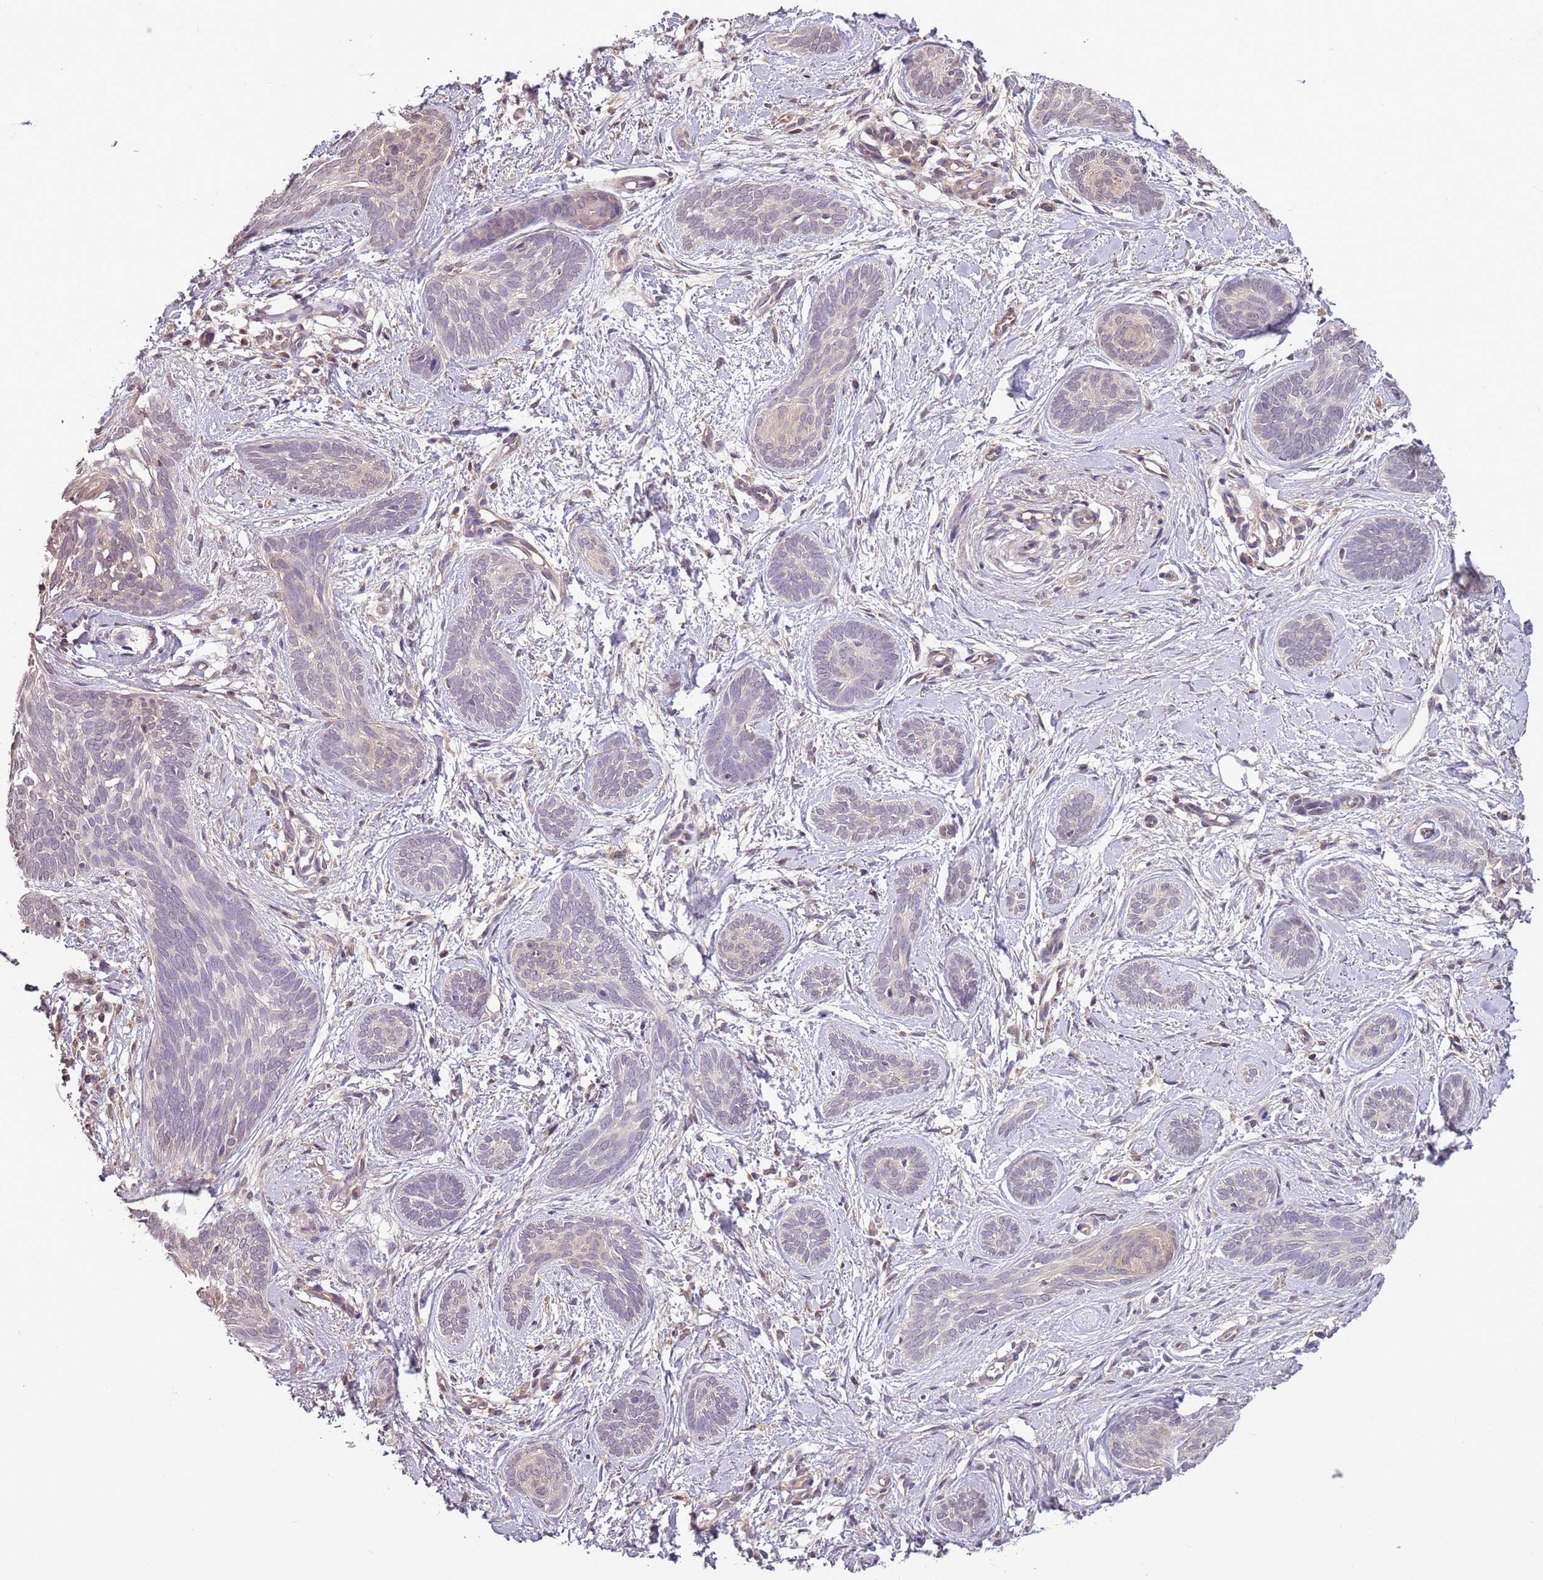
{"staining": {"intensity": "negative", "quantity": "none", "location": "none"}, "tissue": "skin cancer", "cell_type": "Tumor cells", "image_type": "cancer", "snomed": [{"axis": "morphology", "description": "Basal cell carcinoma"}, {"axis": "topography", "description": "Skin"}], "caption": "This is a image of immunohistochemistry staining of skin basal cell carcinoma, which shows no positivity in tumor cells.", "gene": "CAPN9", "patient": {"sex": "female", "age": 81}}